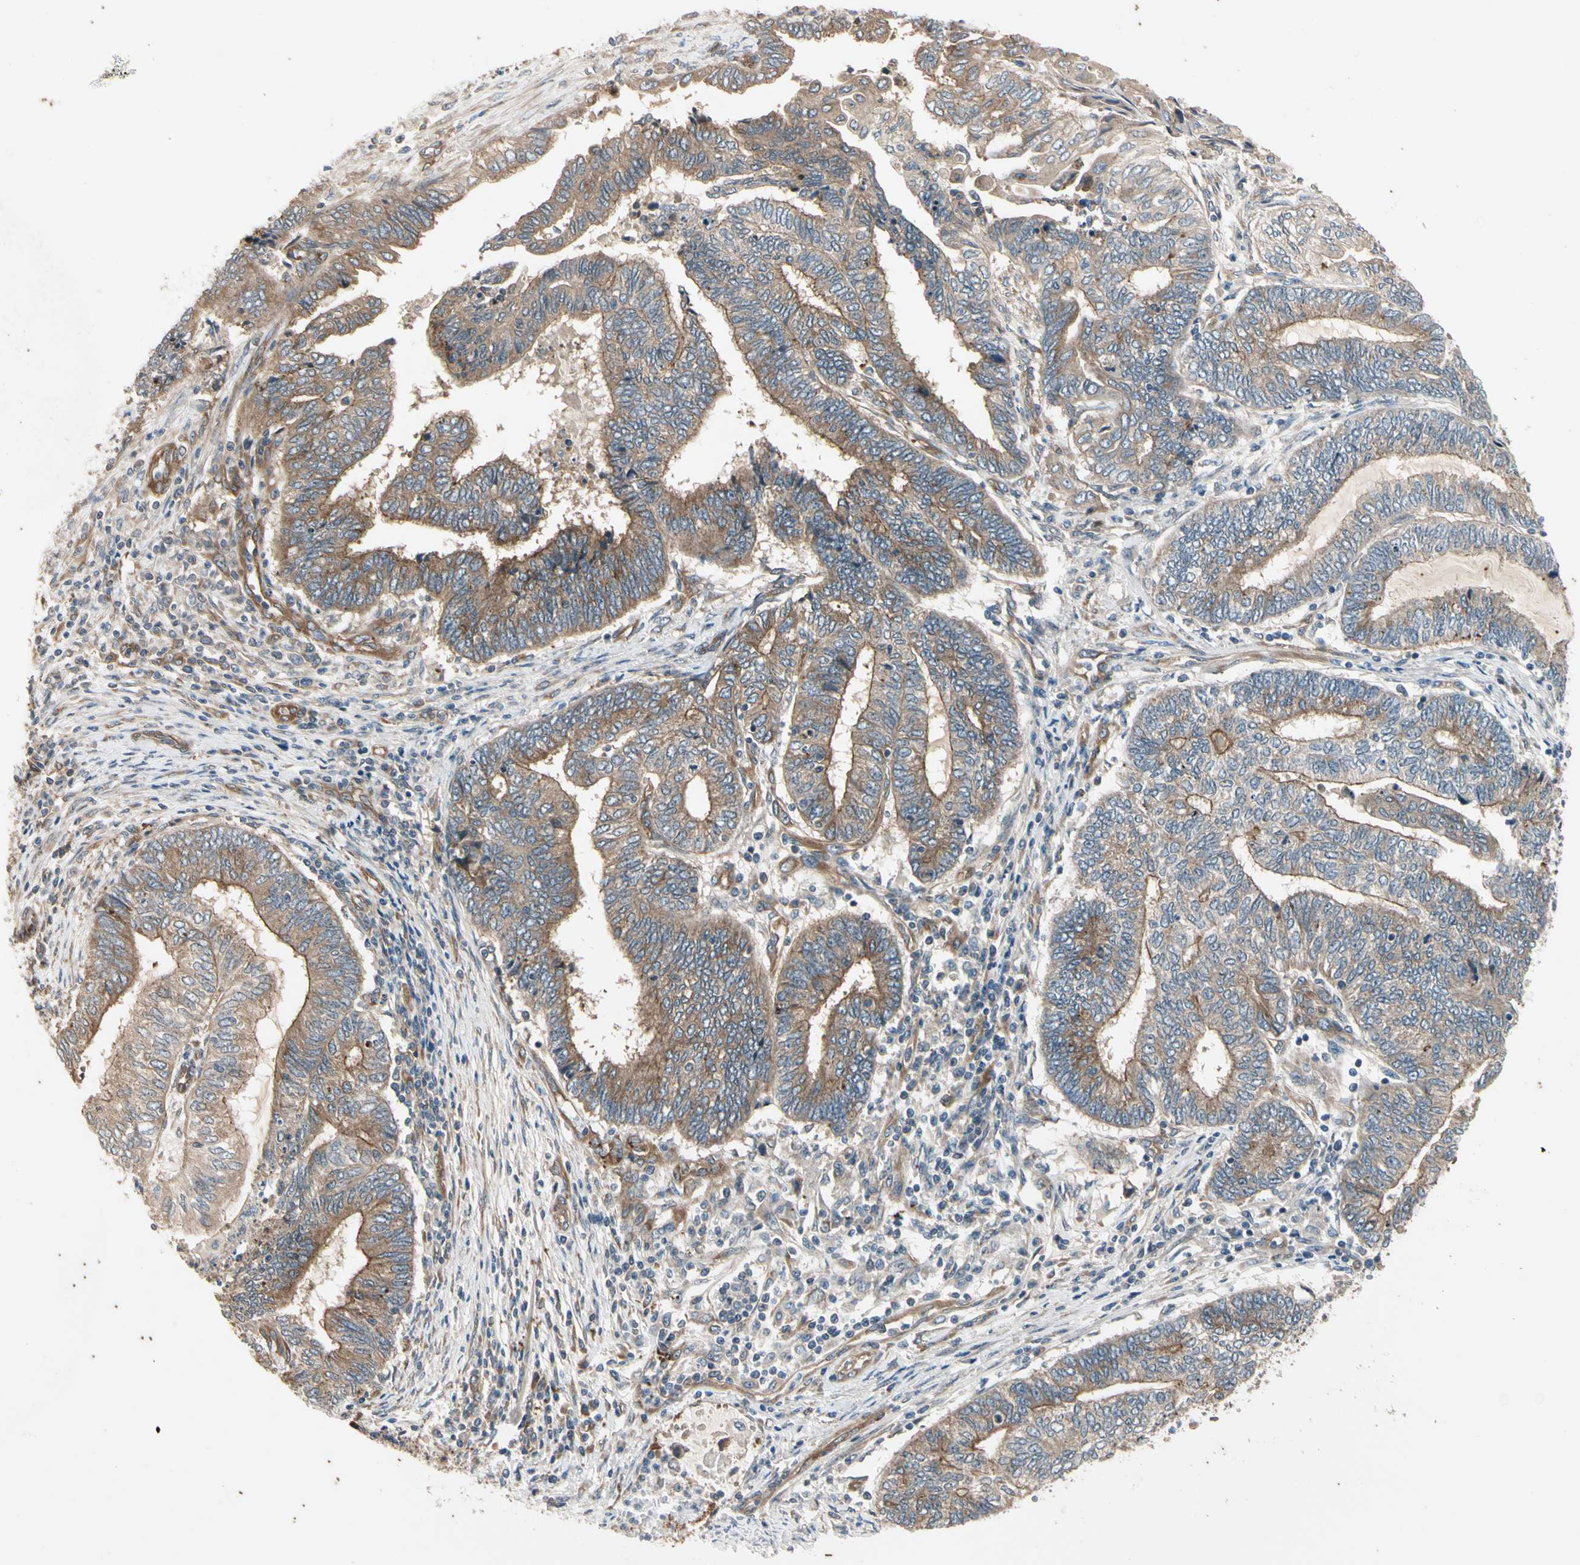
{"staining": {"intensity": "moderate", "quantity": ">75%", "location": "cytoplasmic/membranous"}, "tissue": "endometrial cancer", "cell_type": "Tumor cells", "image_type": "cancer", "snomed": [{"axis": "morphology", "description": "Adenocarcinoma, NOS"}, {"axis": "topography", "description": "Uterus"}, {"axis": "topography", "description": "Endometrium"}], "caption": "Tumor cells reveal medium levels of moderate cytoplasmic/membranous positivity in about >75% of cells in human endometrial adenocarcinoma.", "gene": "ROCK2", "patient": {"sex": "female", "age": 70}}